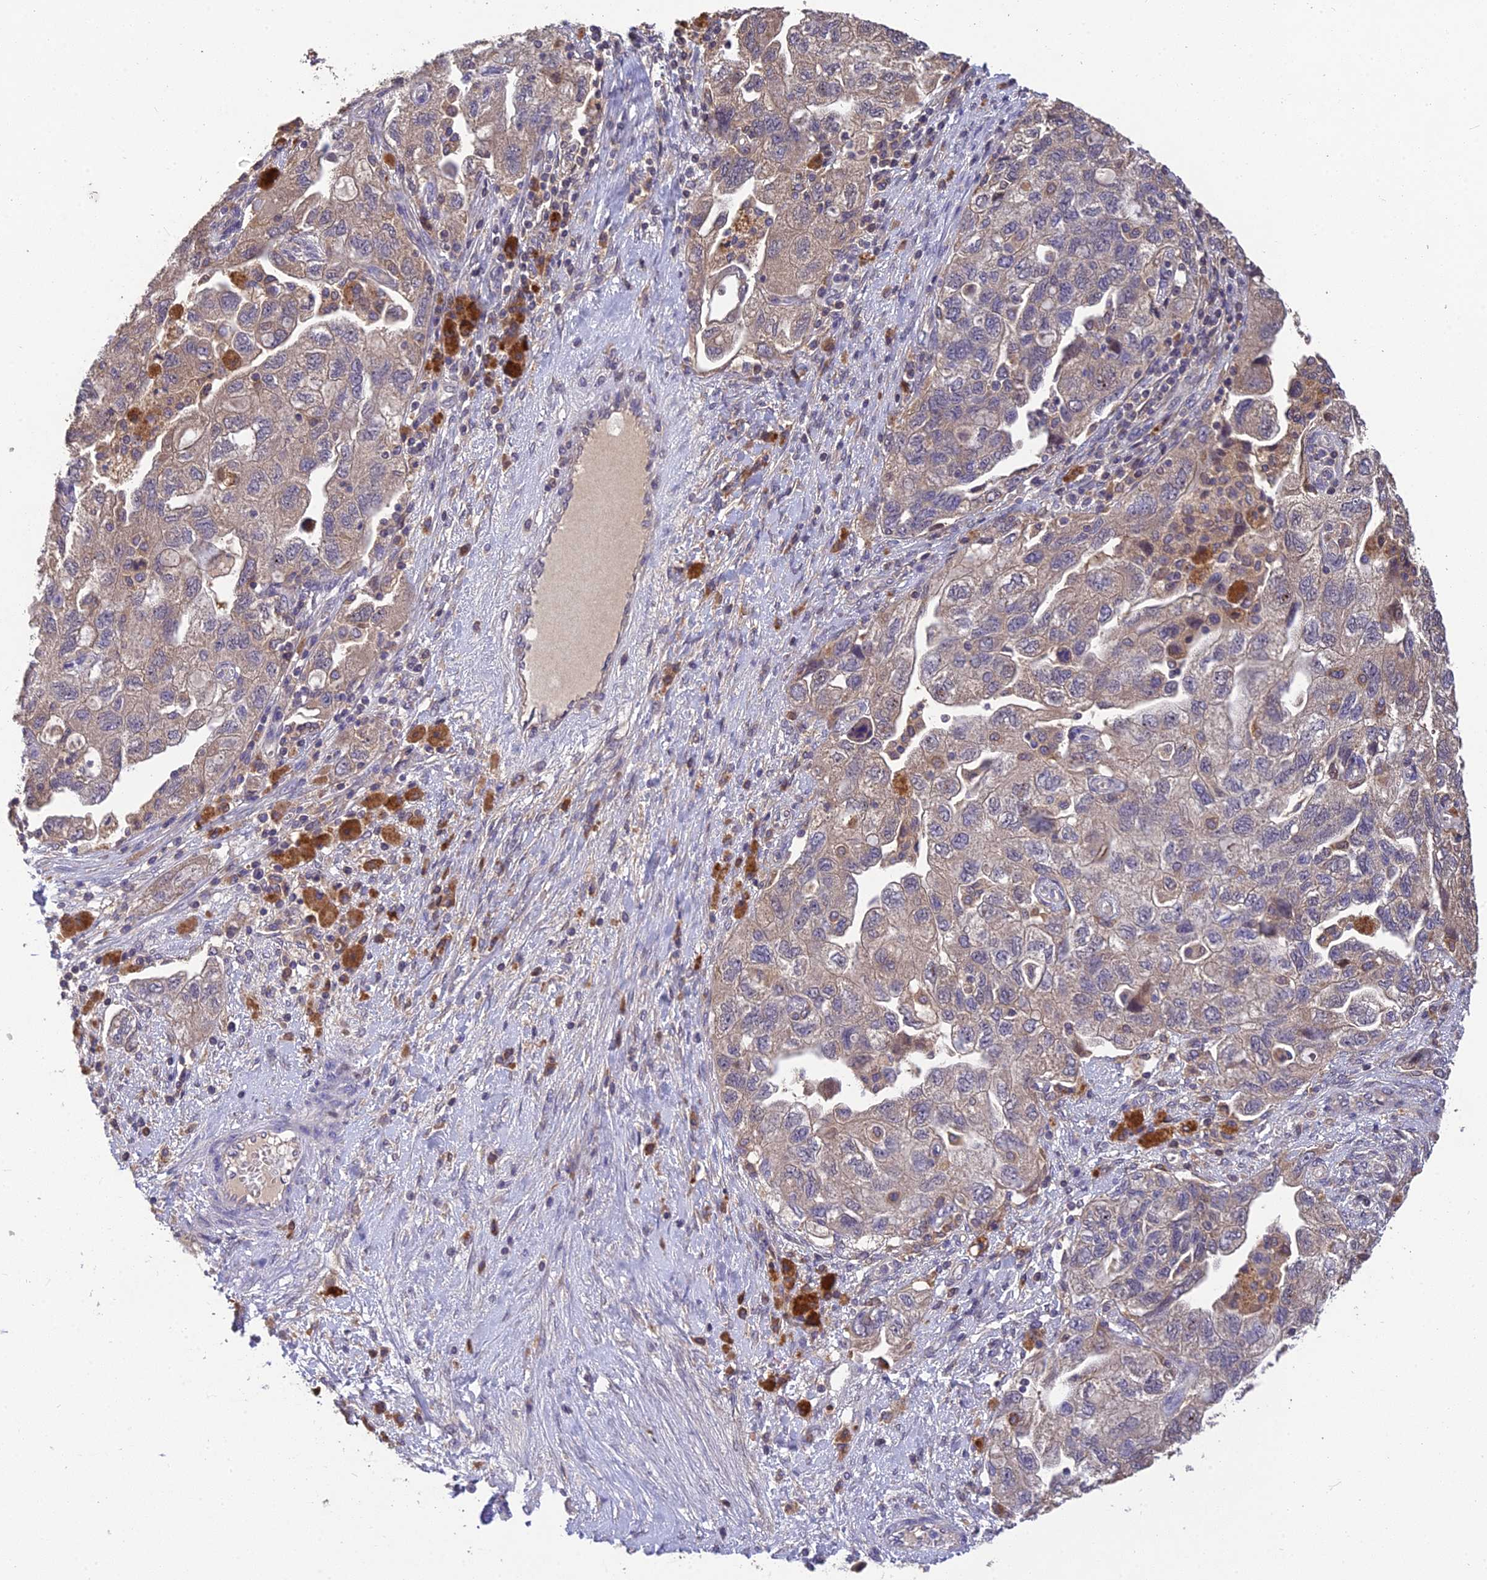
{"staining": {"intensity": "weak", "quantity": "<25%", "location": "cytoplasmic/membranous"}, "tissue": "ovarian cancer", "cell_type": "Tumor cells", "image_type": "cancer", "snomed": [{"axis": "morphology", "description": "Carcinoma, NOS"}, {"axis": "morphology", "description": "Cystadenocarcinoma, serous, NOS"}, {"axis": "topography", "description": "Ovary"}], "caption": "Immunohistochemistry image of neoplastic tissue: human ovarian cancer stained with DAB shows no significant protein expression in tumor cells. (Brightfield microscopy of DAB IHC at high magnification).", "gene": "DENND5B", "patient": {"sex": "female", "age": 69}}